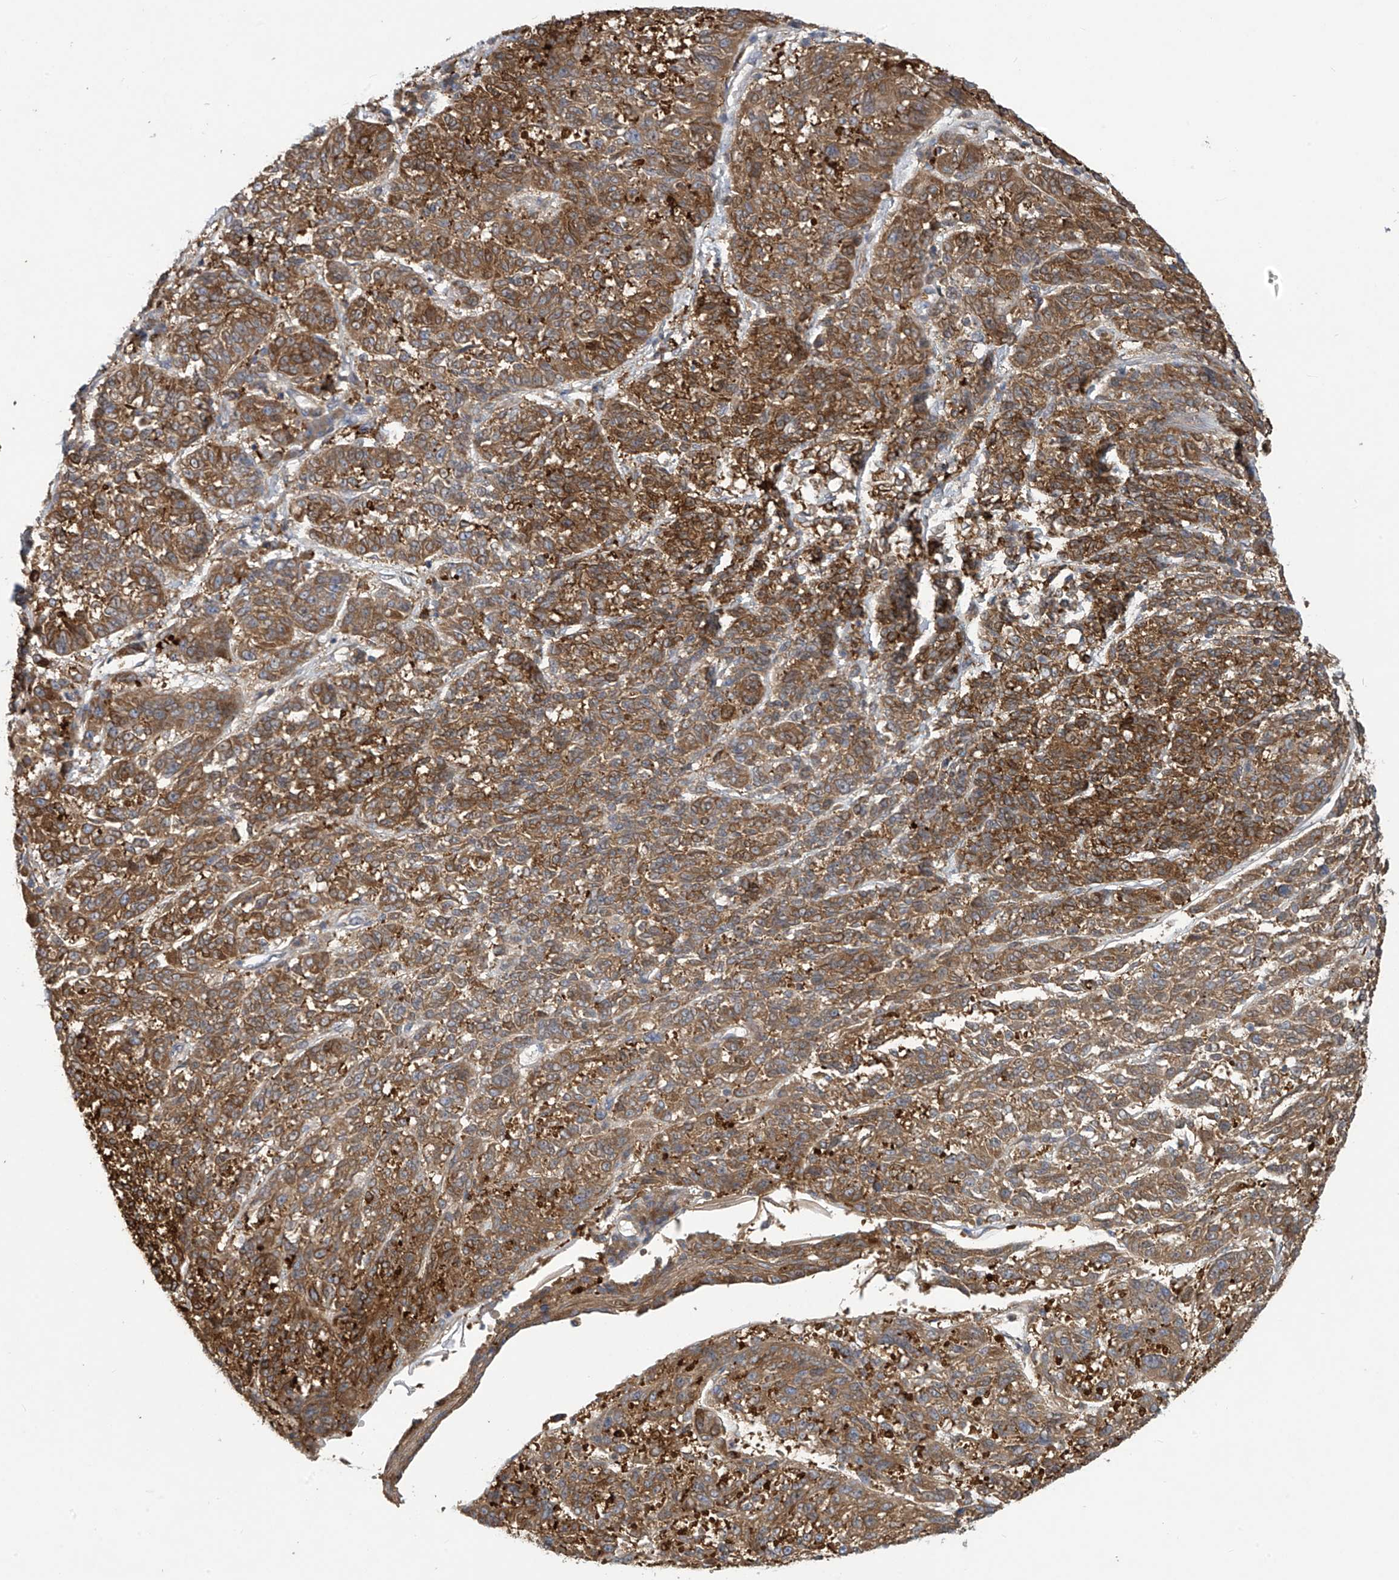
{"staining": {"intensity": "moderate", "quantity": ">75%", "location": "cytoplasmic/membranous"}, "tissue": "melanoma", "cell_type": "Tumor cells", "image_type": "cancer", "snomed": [{"axis": "morphology", "description": "Malignant melanoma, NOS"}, {"axis": "topography", "description": "Skin"}], "caption": "Immunohistochemical staining of melanoma exhibits medium levels of moderate cytoplasmic/membranous protein staining in approximately >75% of tumor cells. (DAB (3,3'-diaminobenzidine) IHC with brightfield microscopy, high magnification).", "gene": "ADI1", "patient": {"sex": "male", "age": 53}}